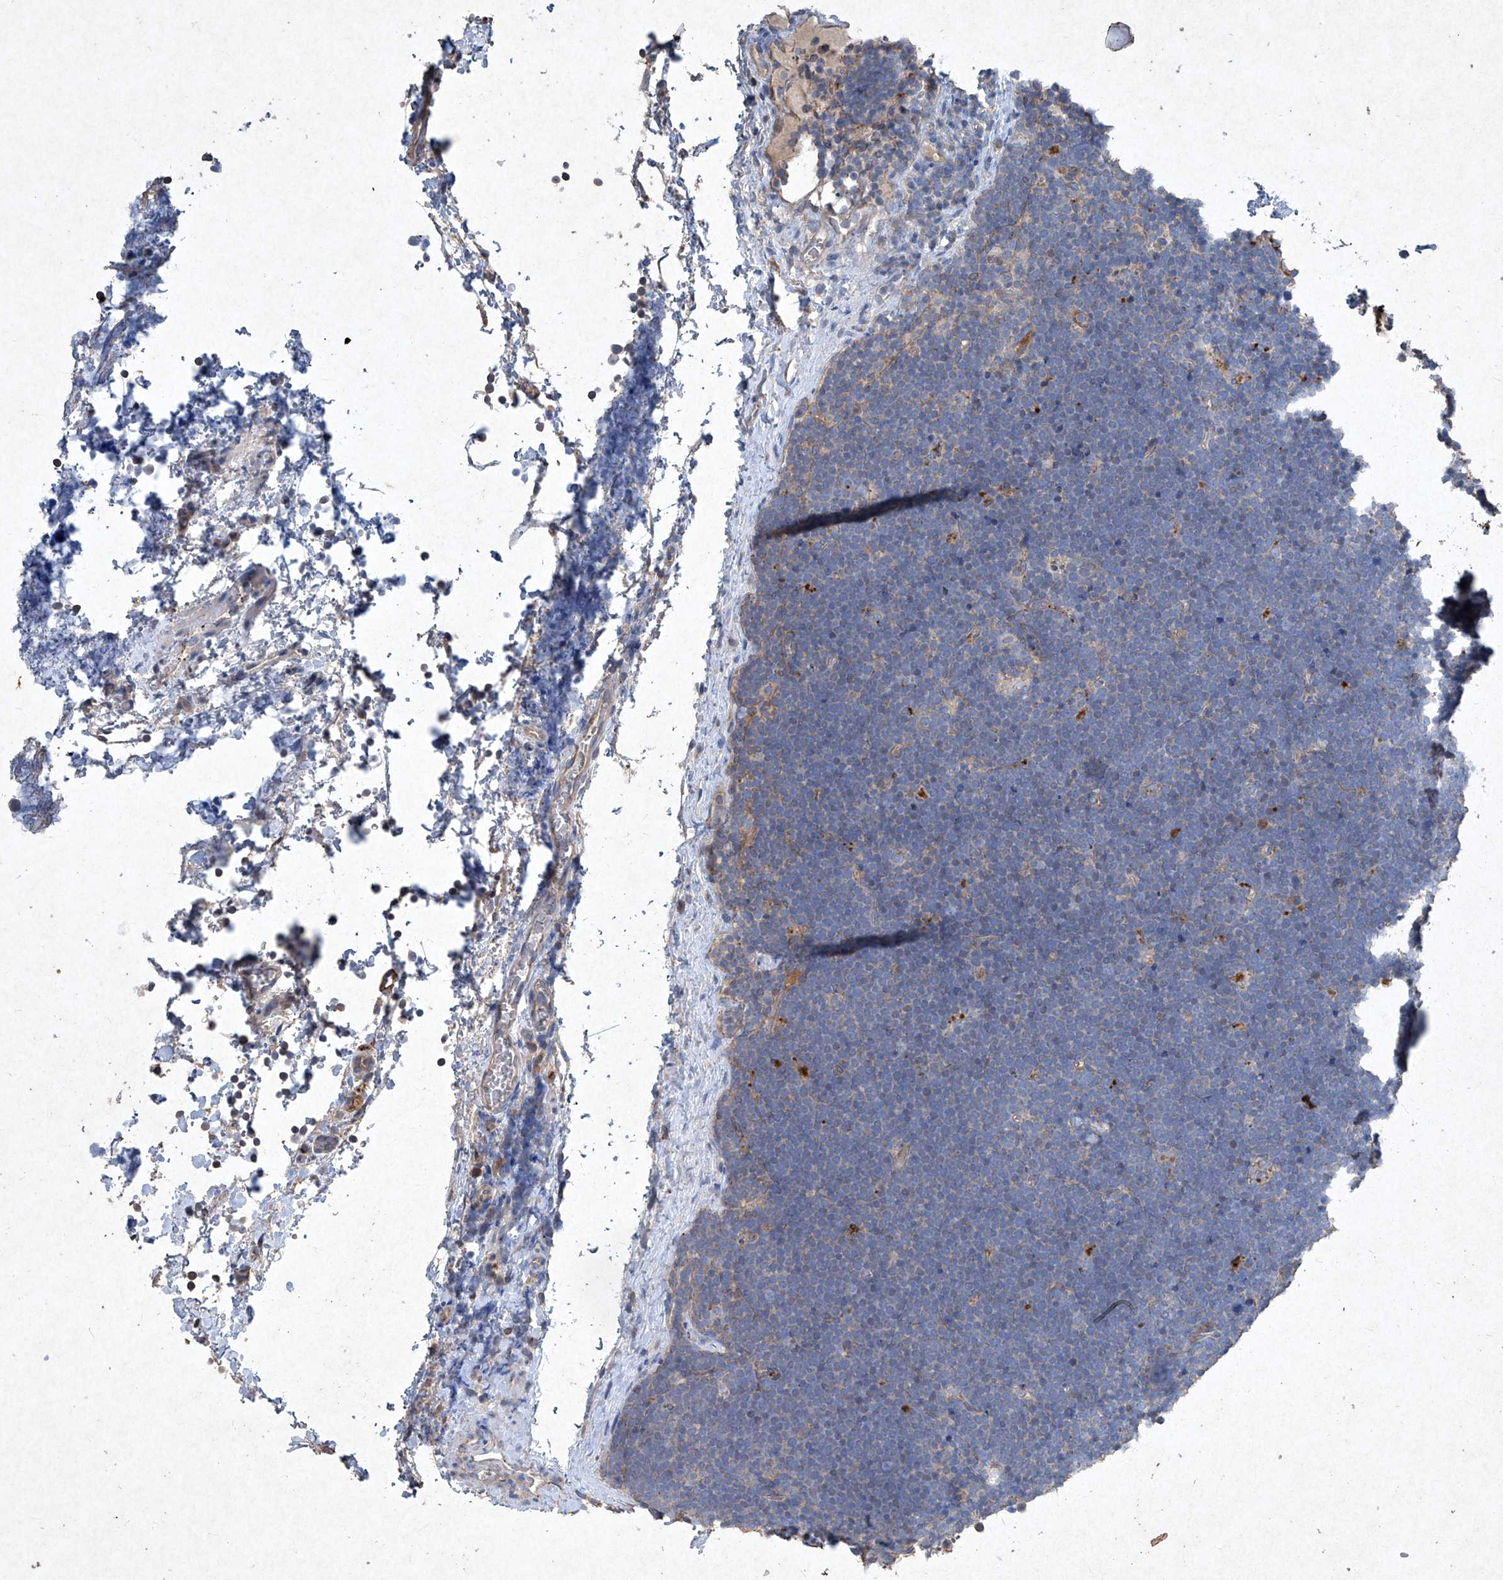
{"staining": {"intensity": "moderate", "quantity": "<25%", "location": "cytoplasmic/membranous"}, "tissue": "lymphoma", "cell_type": "Tumor cells", "image_type": "cancer", "snomed": [{"axis": "morphology", "description": "Malignant lymphoma, non-Hodgkin's type, High grade"}, {"axis": "topography", "description": "Lymph node"}], "caption": "The immunohistochemical stain labels moderate cytoplasmic/membranous staining in tumor cells of lymphoma tissue.", "gene": "MED16", "patient": {"sex": "male", "age": 13}}